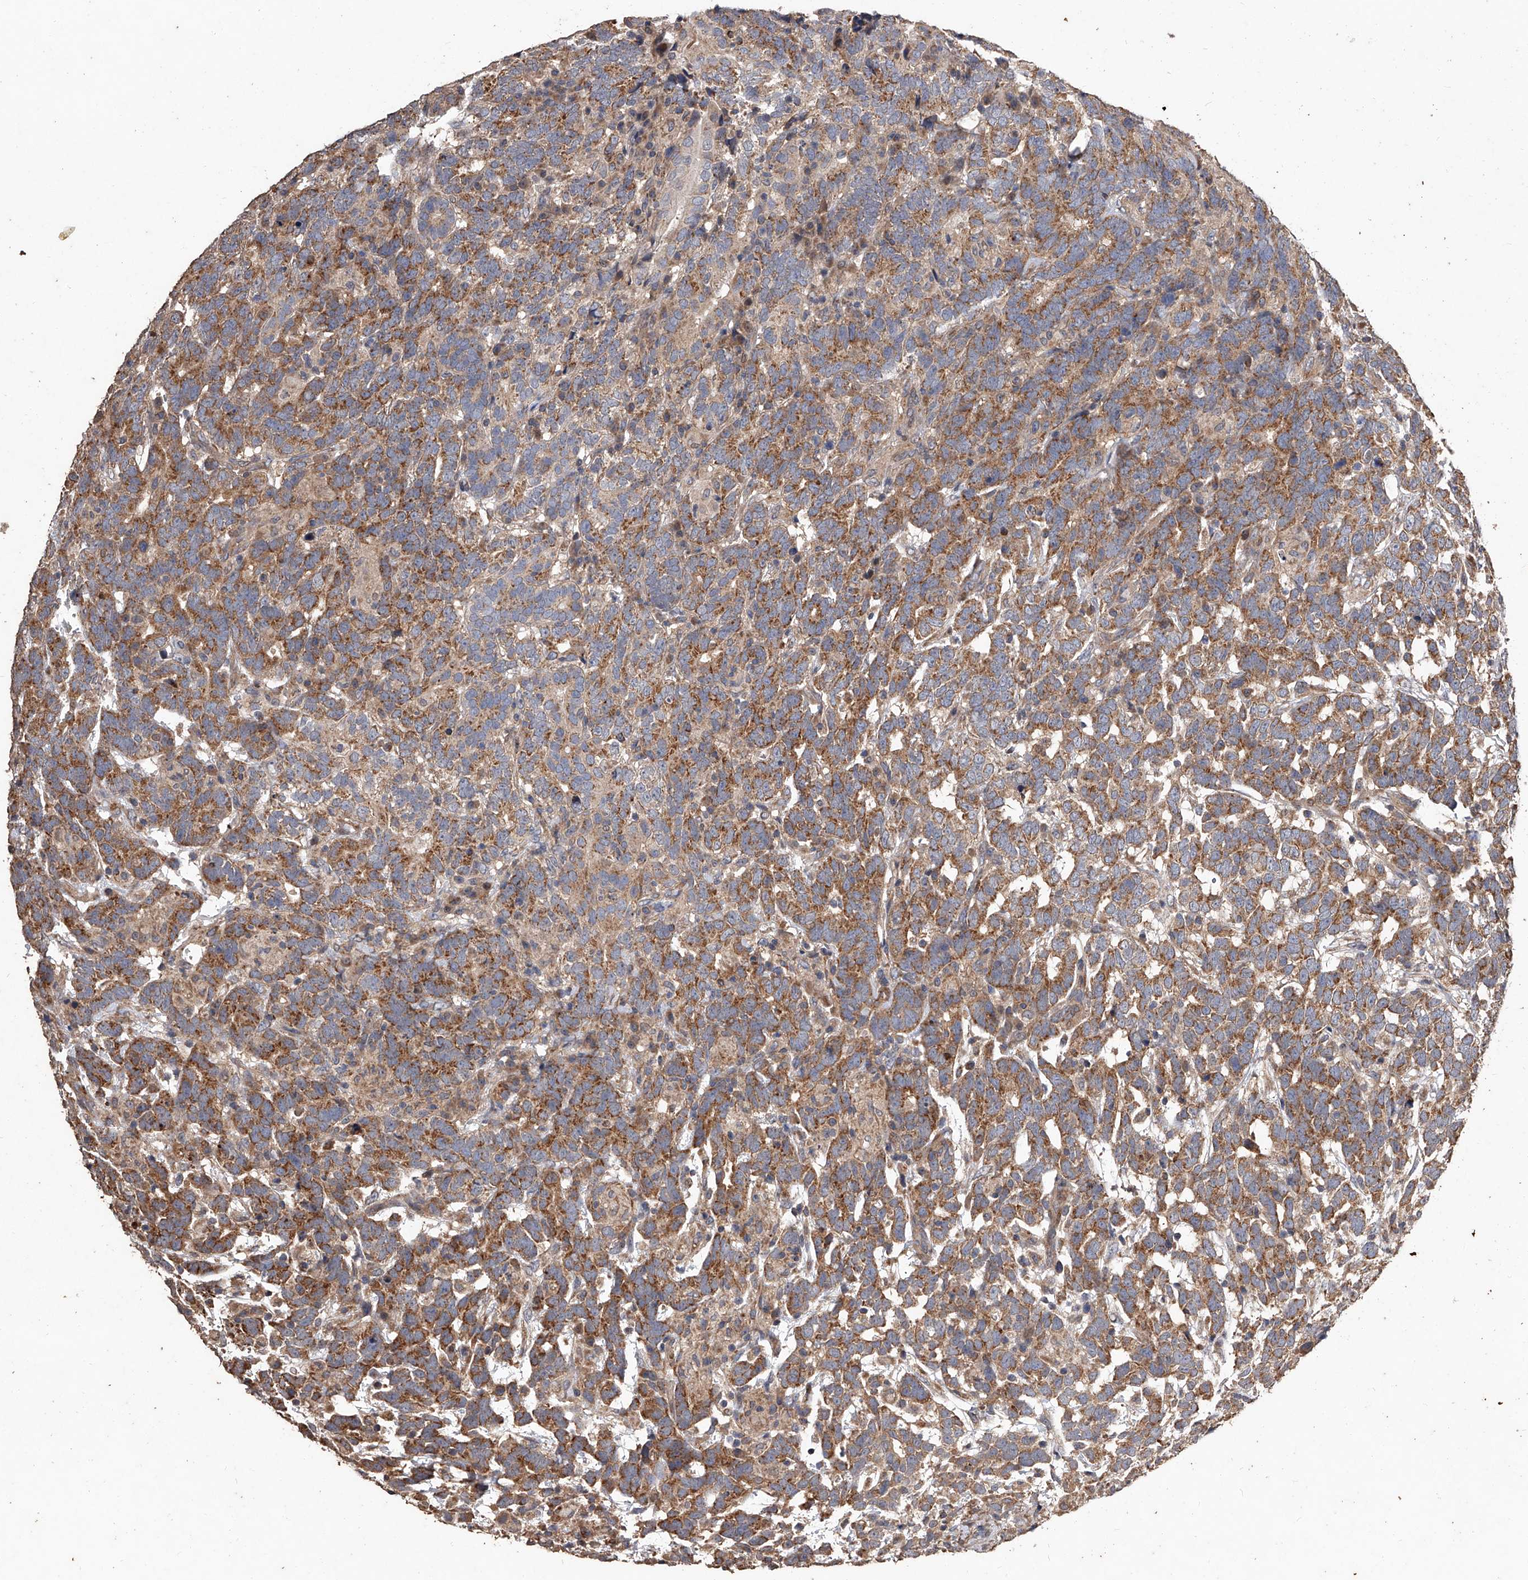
{"staining": {"intensity": "moderate", "quantity": ">75%", "location": "cytoplasmic/membranous"}, "tissue": "testis cancer", "cell_type": "Tumor cells", "image_type": "cancer", "snomed": [{"axis": "morphology", "description": "Carcinoma, Embryonal, NOS"}, {"axis": "topography", "description": "Testis"}], "caption": "Protein expression analysis of testis cancer (embryonal carcinoma) displays moderate cytoplasmic/membranous positivity in about >75% of tumor cells.", "gene": "LTV1", "patient": {"sex": "male", "age": 26}}